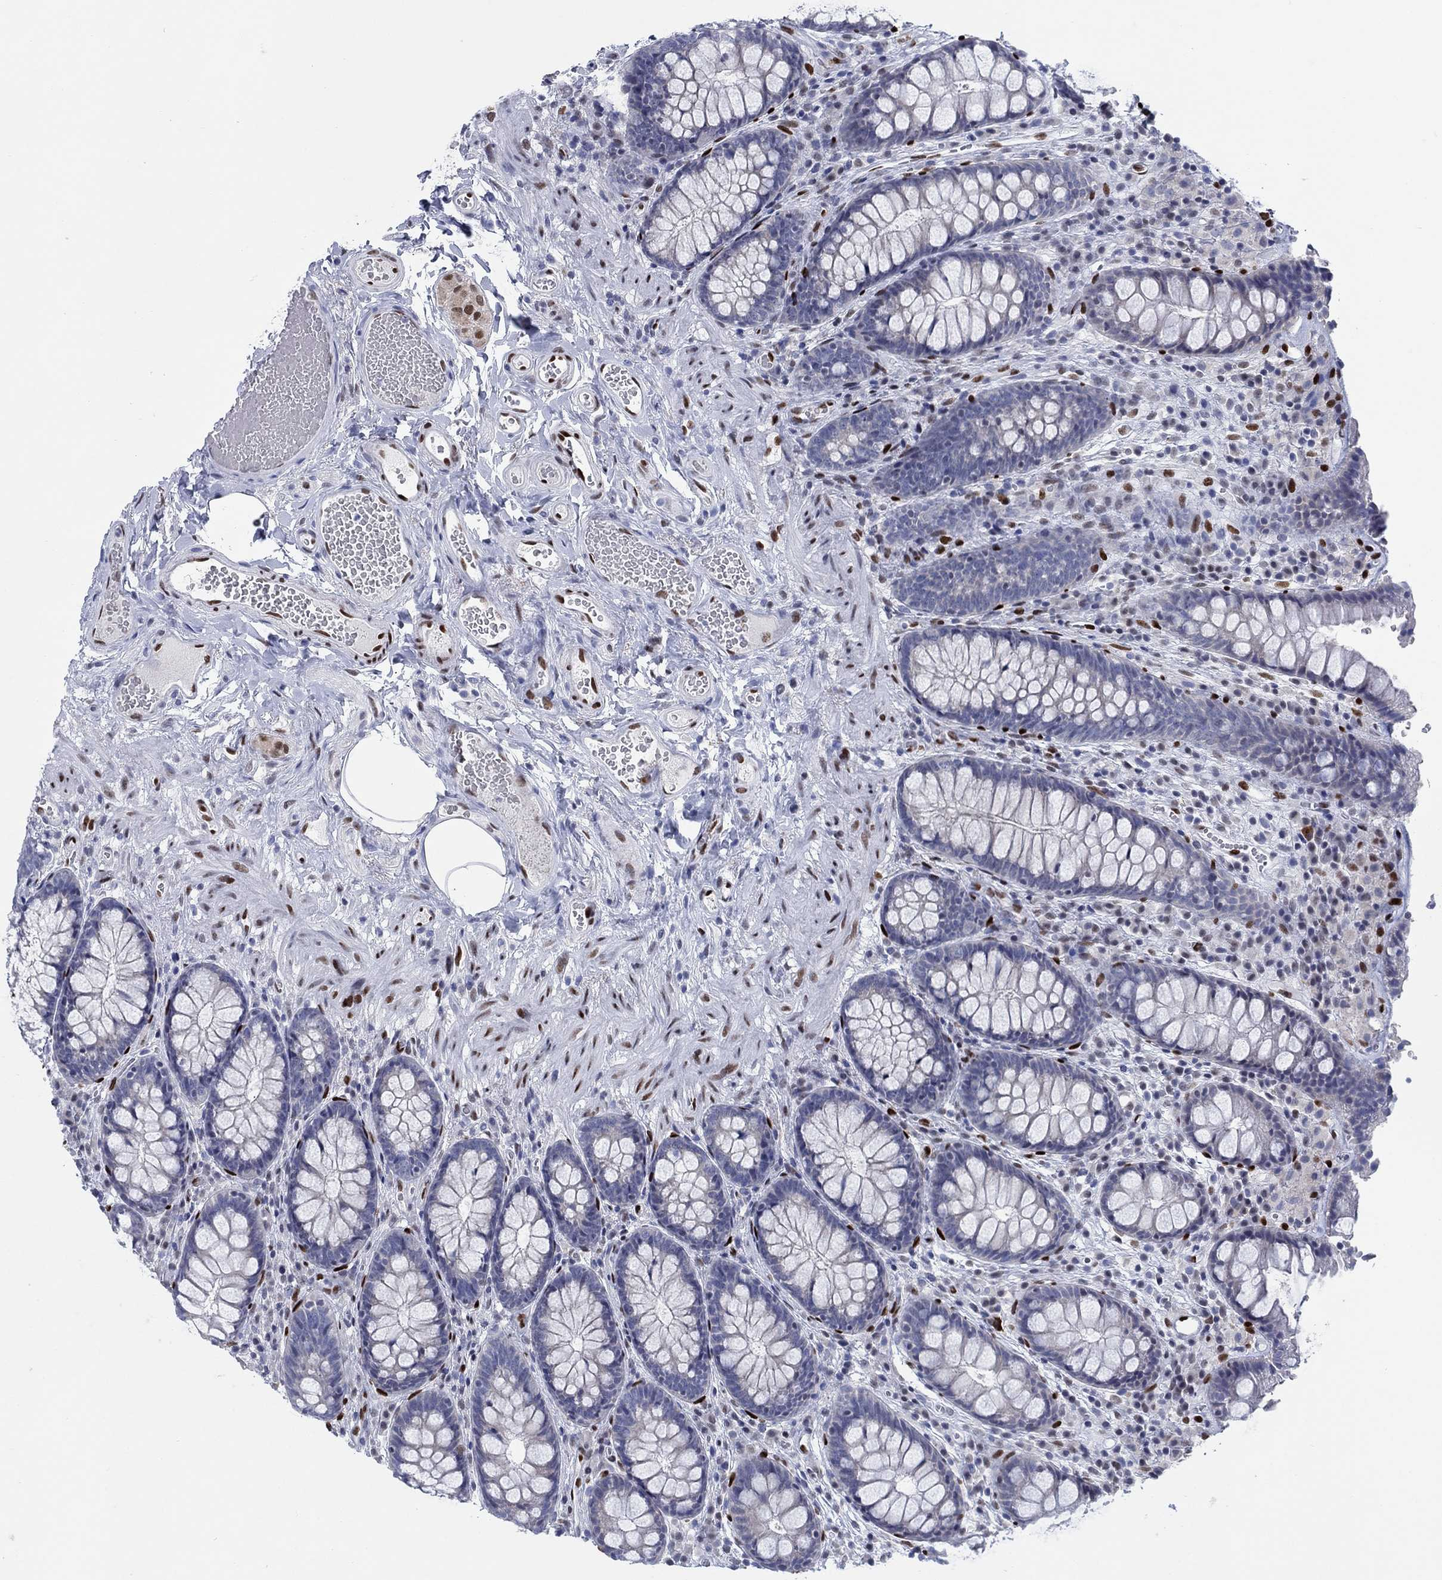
{"staining": {"intensity": "strong", "quantity": ">75%", "location": "nuclear"}, "tissue": "colon", "cell_type": "Endothelial cells", "image_type": "normal", "snomed": [{"axis": "morphology", "description": "Normal tissue, NOS"}, {"axis": "topography", "description": "Colon"}], "caption": "An immunohistochemistry photomicrograph of benign tissue is shown. Protein staining in brown labels strong nuclear positivity in colon within endothelial cells.", "gene": "ZEB1", "patient": {"sex": "female", "age": 86}}